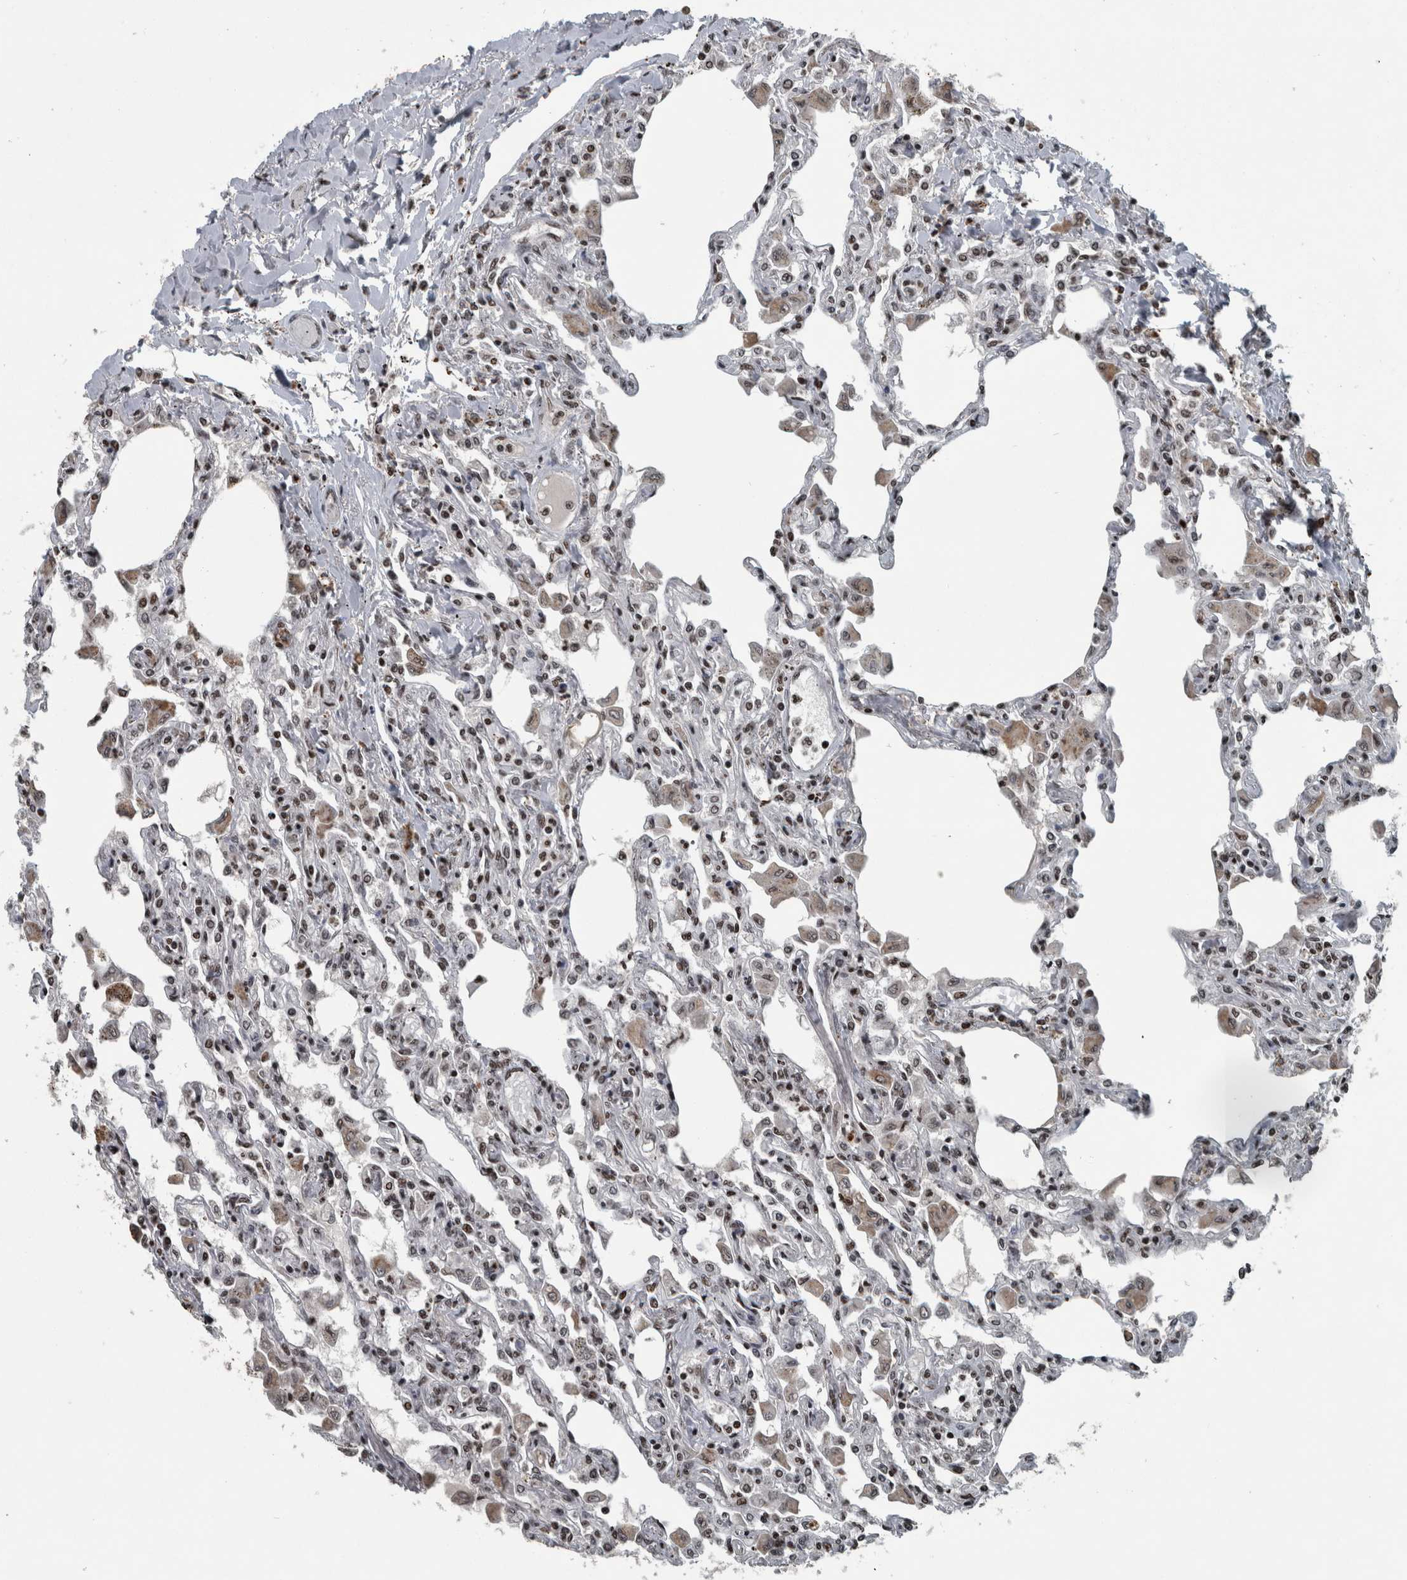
{"staining": {"intensity": "strong", "quantity": ">75%", "location": "nuclear"}, "tissue": "lung", "cell_type": "Alveolar cells", "image_type": "normal", "snomed": [{"axis": "morphology", "description": "Normal tissue, NOS"}, {"axis": "topography", "description": "Bronchus"}, {"axis": "topography", "description": "Lung"}], "caption": "Strong nuclear positivity for a protein is present in approximately >75% of alveolar cells of benign lung using IHC.", "gene": "UNC50", "patient": {"sex": "female", "age": 49}}